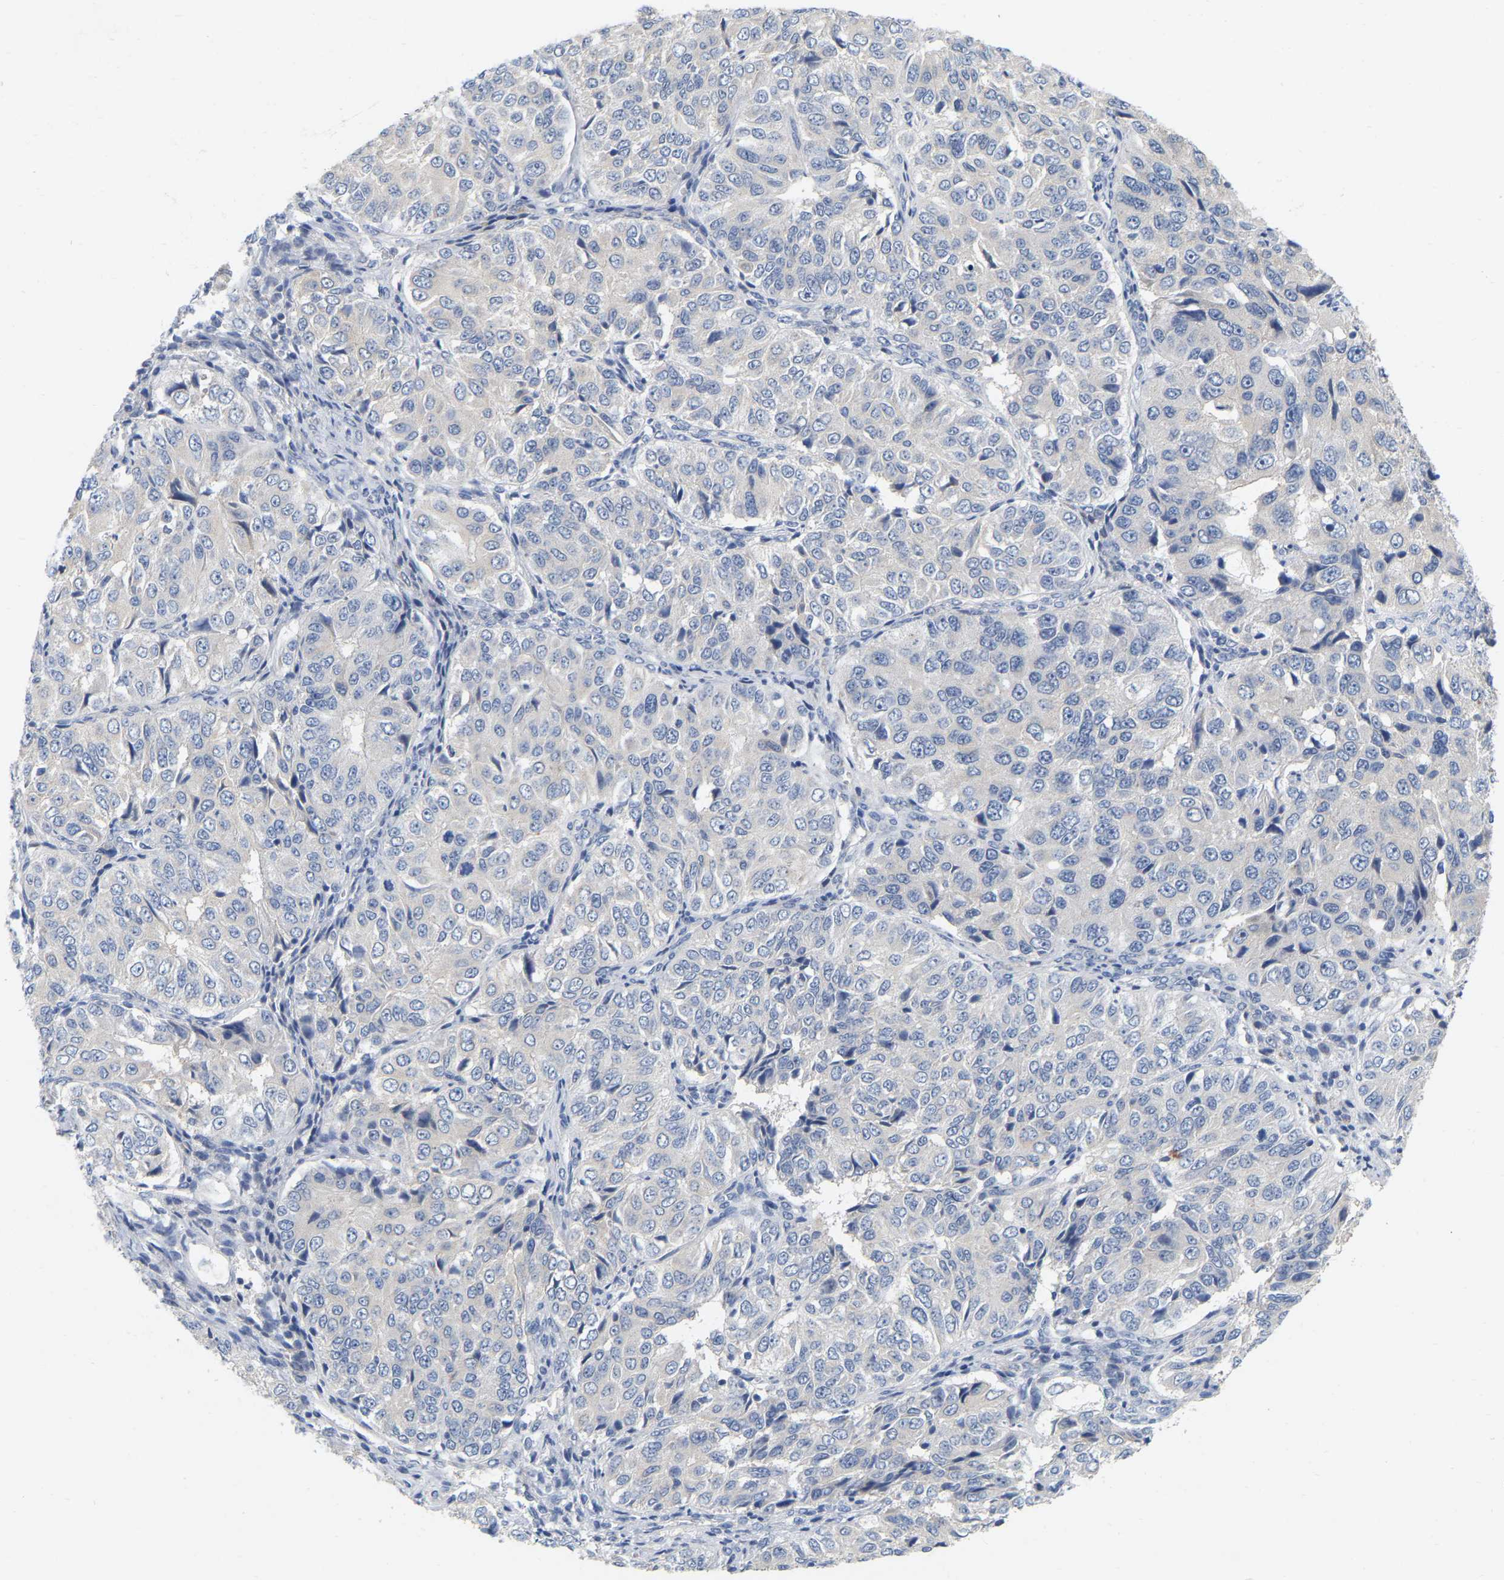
{"staining": {"intensity": "negative", "quantity": "none", "location": "none"}, "tissue": "ovarian cancer", "cell_type": "Tumor cells", "image_type": "cancer", "snomed": [{"axis": "morphology", "description": "Carcinoma, endometroid"}, {"axis": "topography", "description": "Ovary"}], "caption": "DAB (3,3'-diaminobenzidine) immunohistochemical staining of ovarian endometroid carcinoma displays no significant positivity in tumor cells. (Stains: DAB IHC with hematoxylin counter stain, Microscopy: brightfield microscopy at high magnification).", "gene": "WIPI2", "patient": {"sex": "female", "age": 51}}